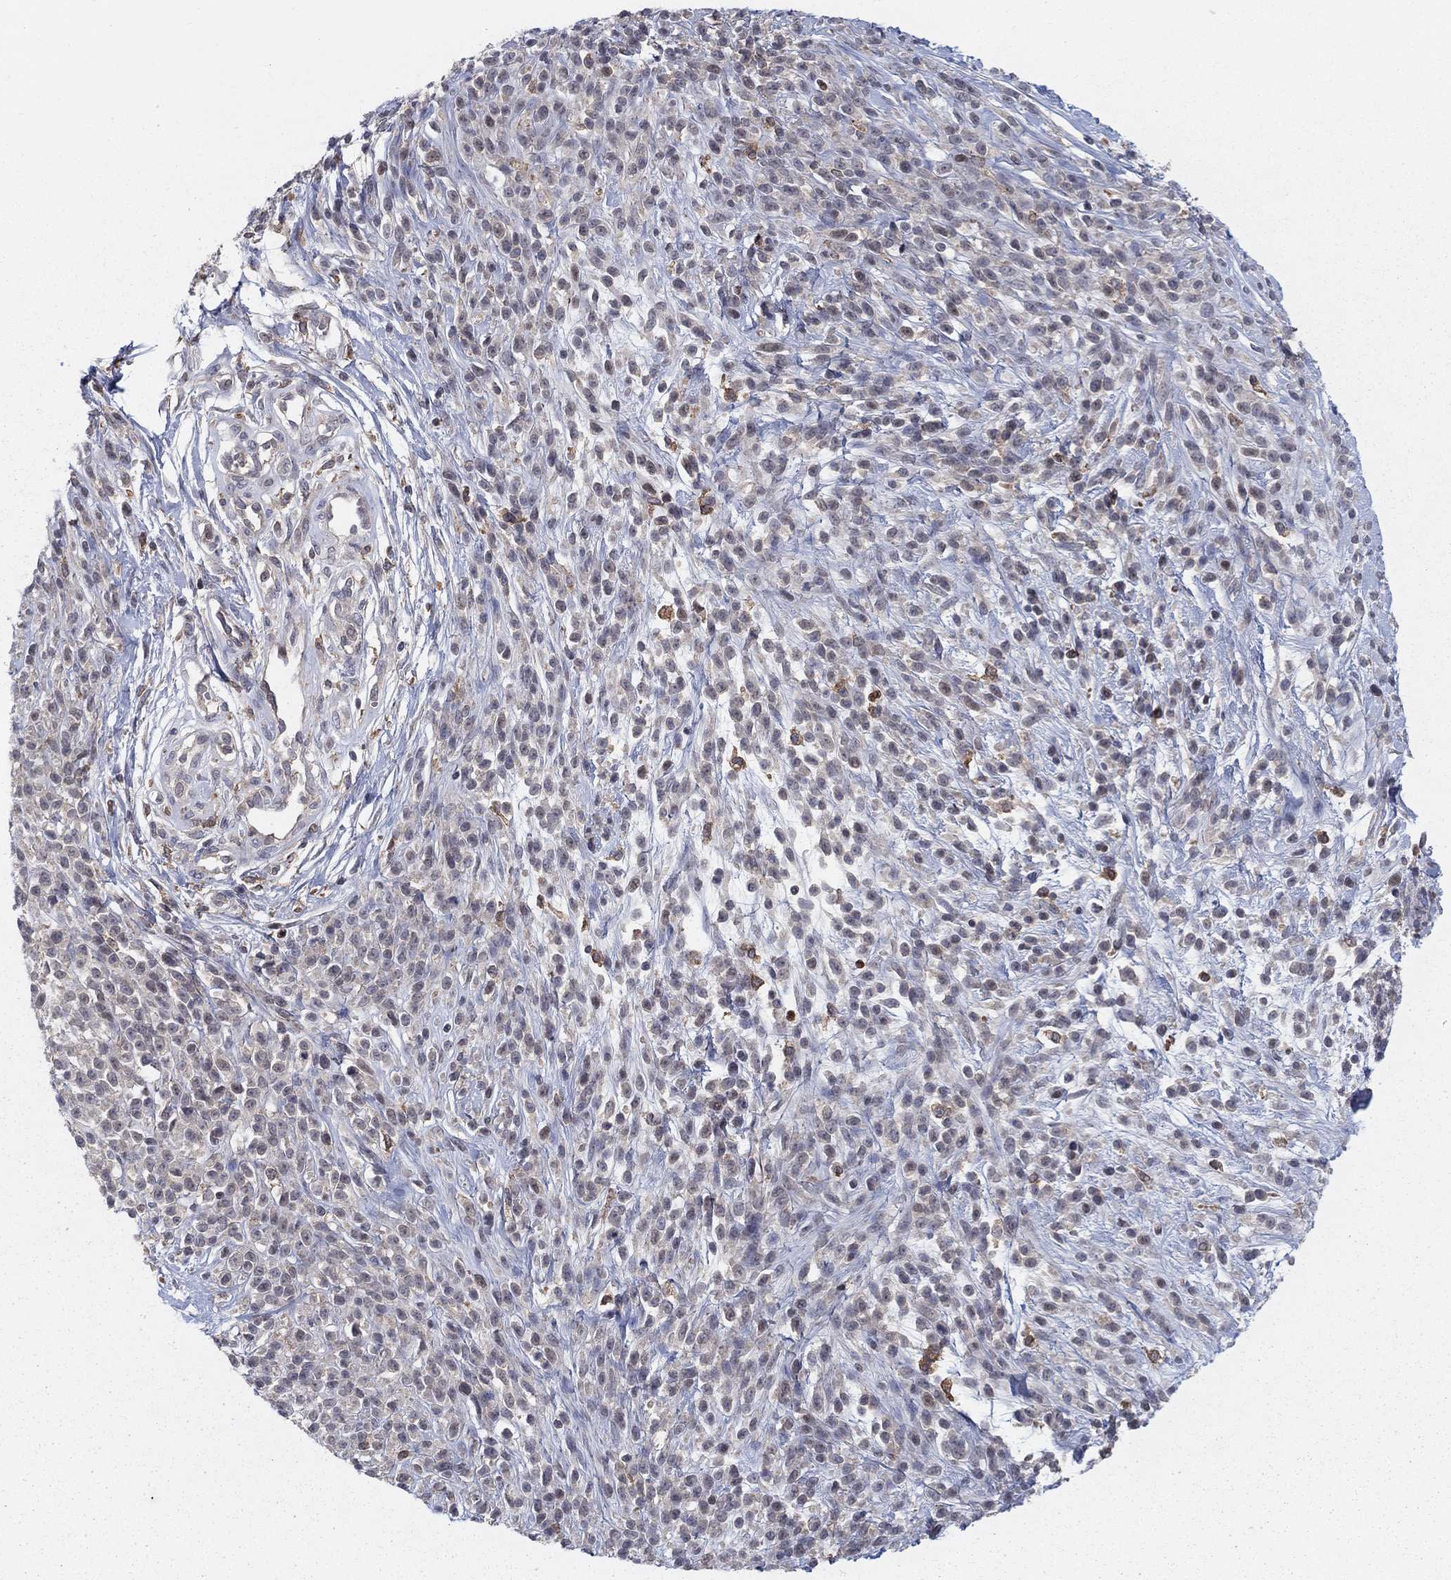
{"staining": {"intensity": "negative", "quantity": "none", "location": "none"}, "tissue": "melanoma", "cell_type": "Tumor cells", "image_type": "cancer", "snomed": [{"axis": "morphology", "description": "Malignant melanoma, NOS"}, {"axis": "topography", "description": "Skin"}, {"axis": "topography", "description": "Skin of trunk"}], "caption": "IHC of melanoma demonstrates no expression in tumor cells. (DAB (3,3'-diaminobenzidine) immunohistochemistry (IHC) with hematoxylin counter stain).", "gene": "ZNHIT3", "patient": {"sex": "male", "age": 74}}